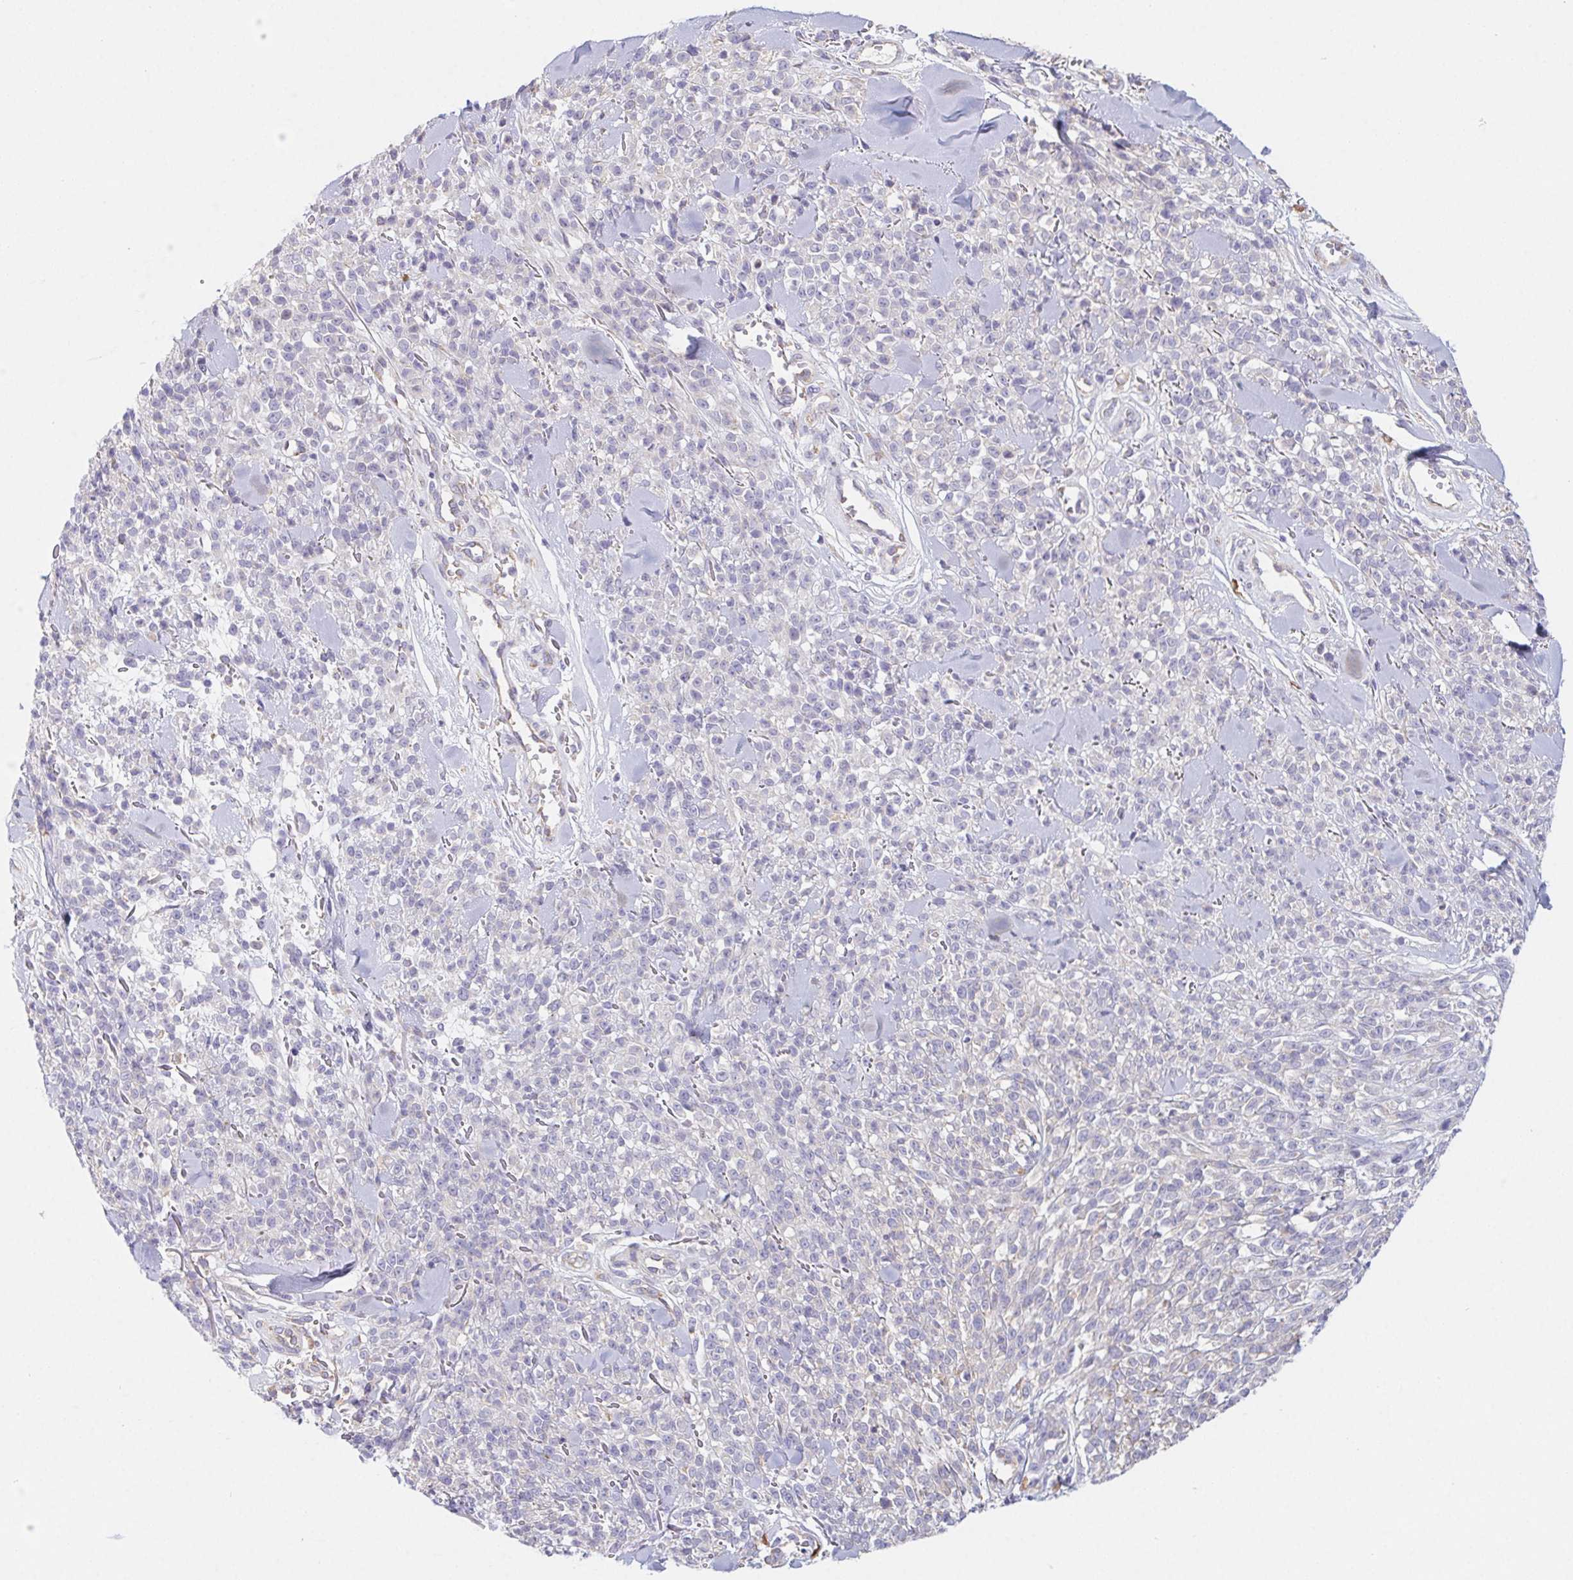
{"staining": {"intensity": "negative", "quantity": "none", "location": "none"}, "tissue": "melanoma", "cell_type": "Tumor cells", "image_type": "cancer", "snomed": [{"axis": "morphology", "description": "Malignant melanoma, NOS"}, {"axis": "topography", "description": "Skin"}, {"axis": "topography", "description": "Skin of trunk"}], "caption": "There is no significant expression in tumor cells of malignant melanoma.", "gene": "ADAM8", "patient": {"sex": "male", "age": 74}}